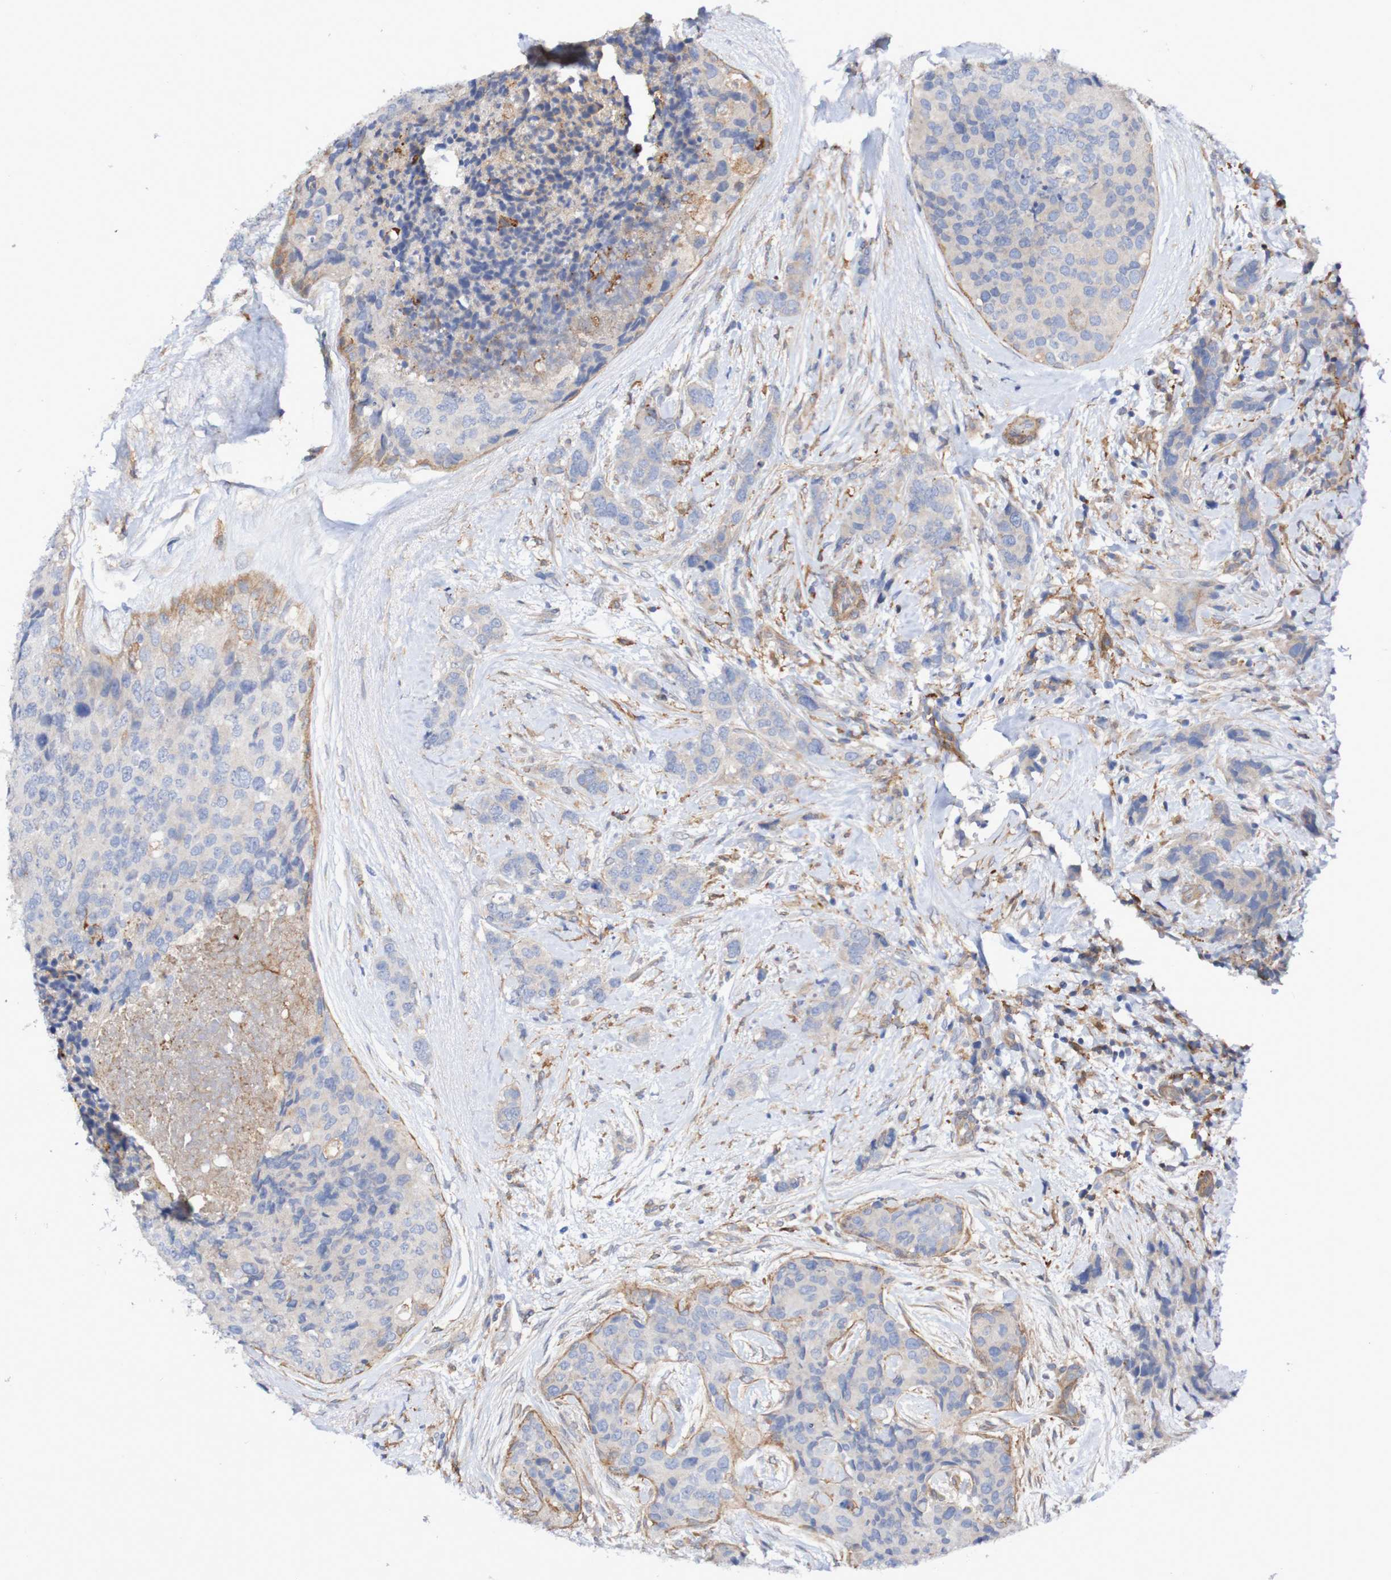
{"staining": {"intensity": "moderate", "quantity": "<25%", "location": "cytoplasmic/membranous"}, "tissue": "breast cancer", "cell_type": "Tumor cells", "image_type": "cancer", "snomed": [{"axis": "morphology", "description": "Lobular carcinoma"}, {"axis": "topography", "description": "Breast"}], "caption": "Tumor cells show low levels of moderate cytoplasmic/membranous positivity in approximately <25% of cells in lobular carcinoma (breast).", "gene": "SCRG1", "patient": {"sex": "female", "age": 59}}